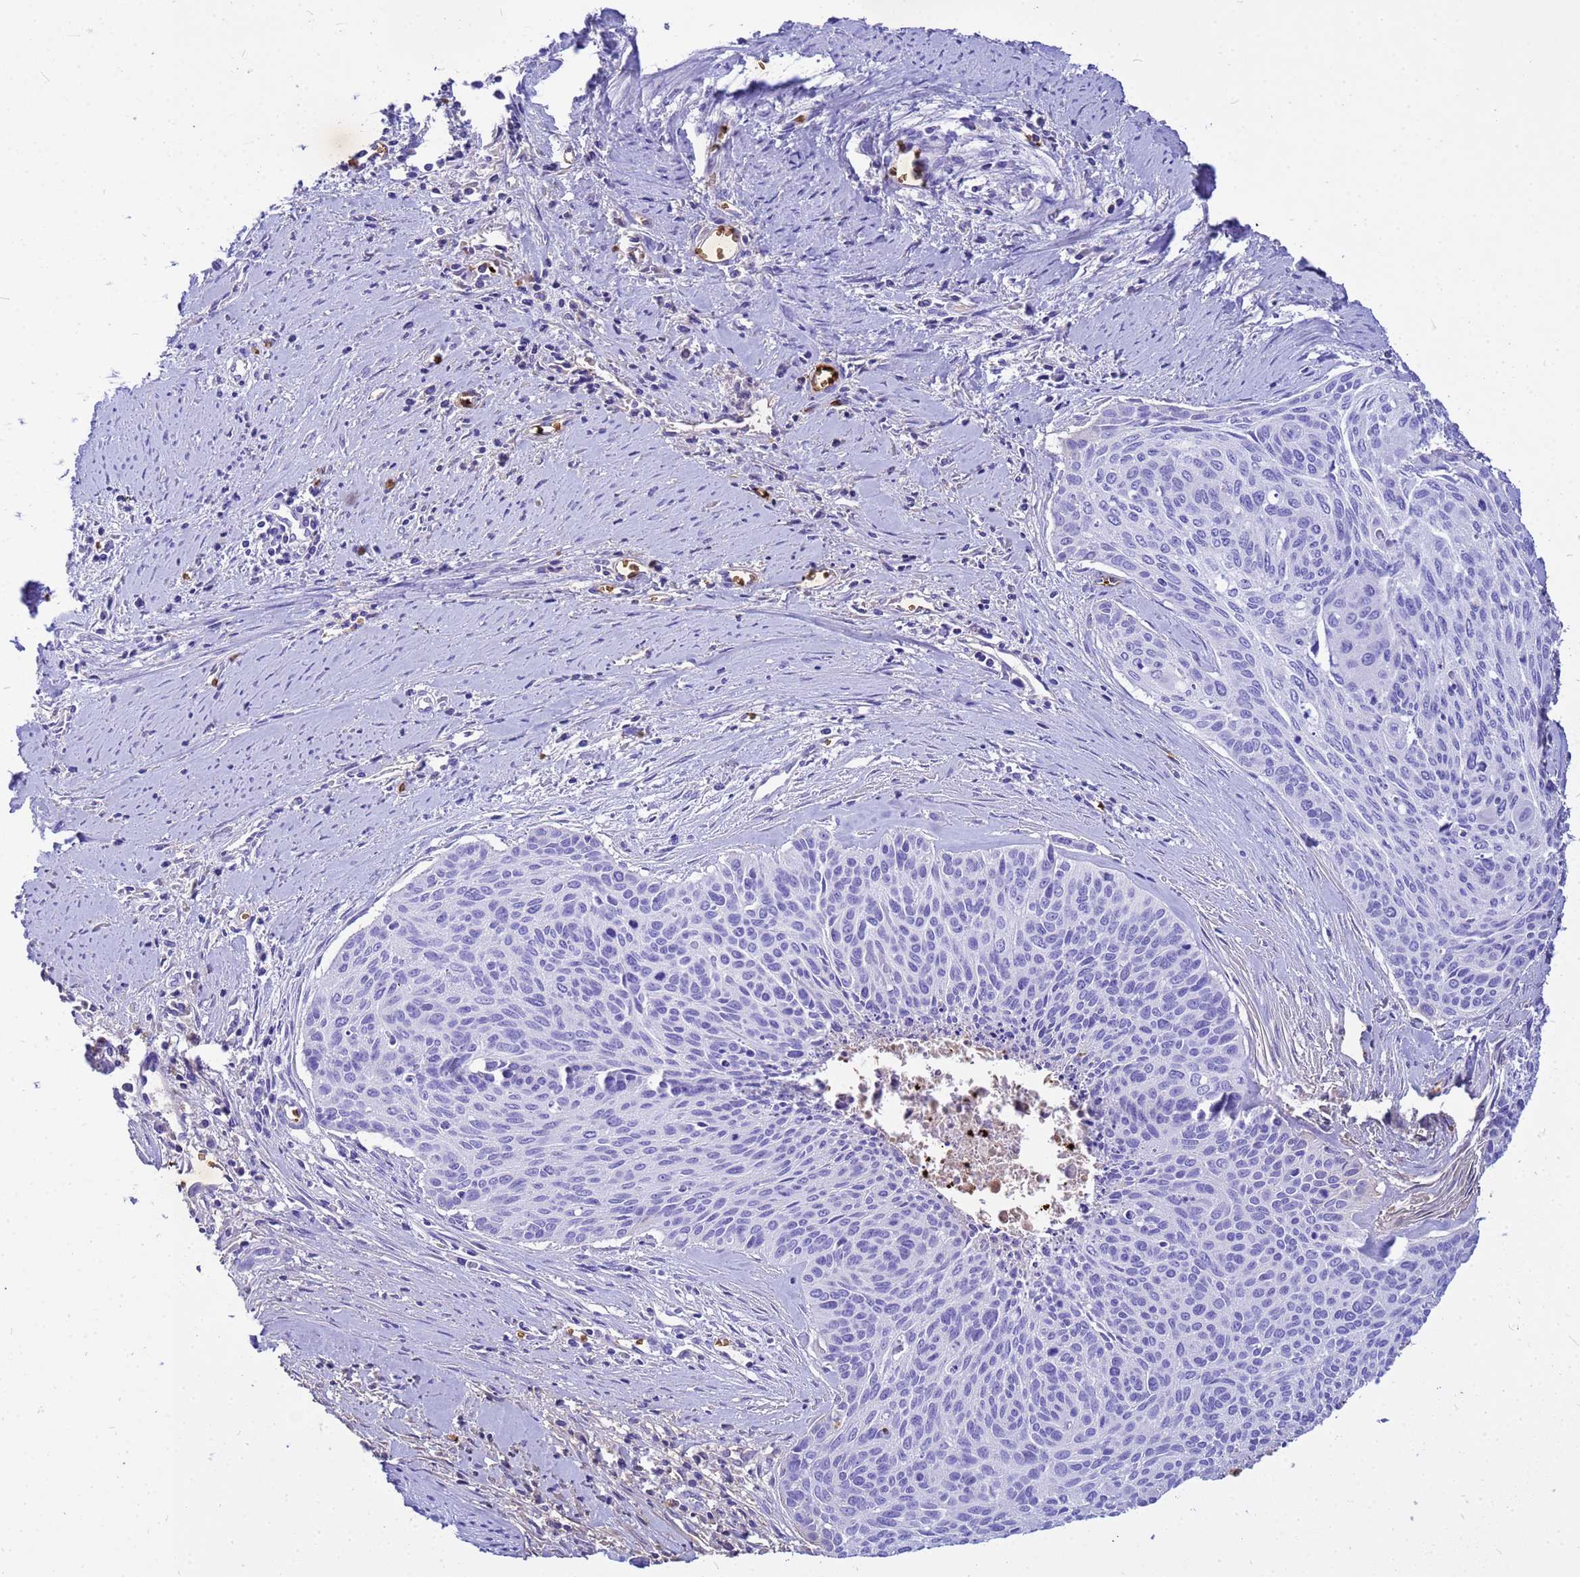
{"staining": {"intensity": "negative", "quantity": "none", "location": "none"}, "tissue": "cervical cancer", "cell_type": "Tumor cells", "image_type": "cancer", "snomed": [{"axis": "morphology", "description": "Squamous cell carcinoma, NOS"}, {"axis": "topography", "description": "Cervix"}], "caption": "Image shows no significant protein expression in tumor cells of cervical cancer. Nuclei are stained in blue.", "gene": "HBA2", "patient": {"sex": "female", "age": 55}}